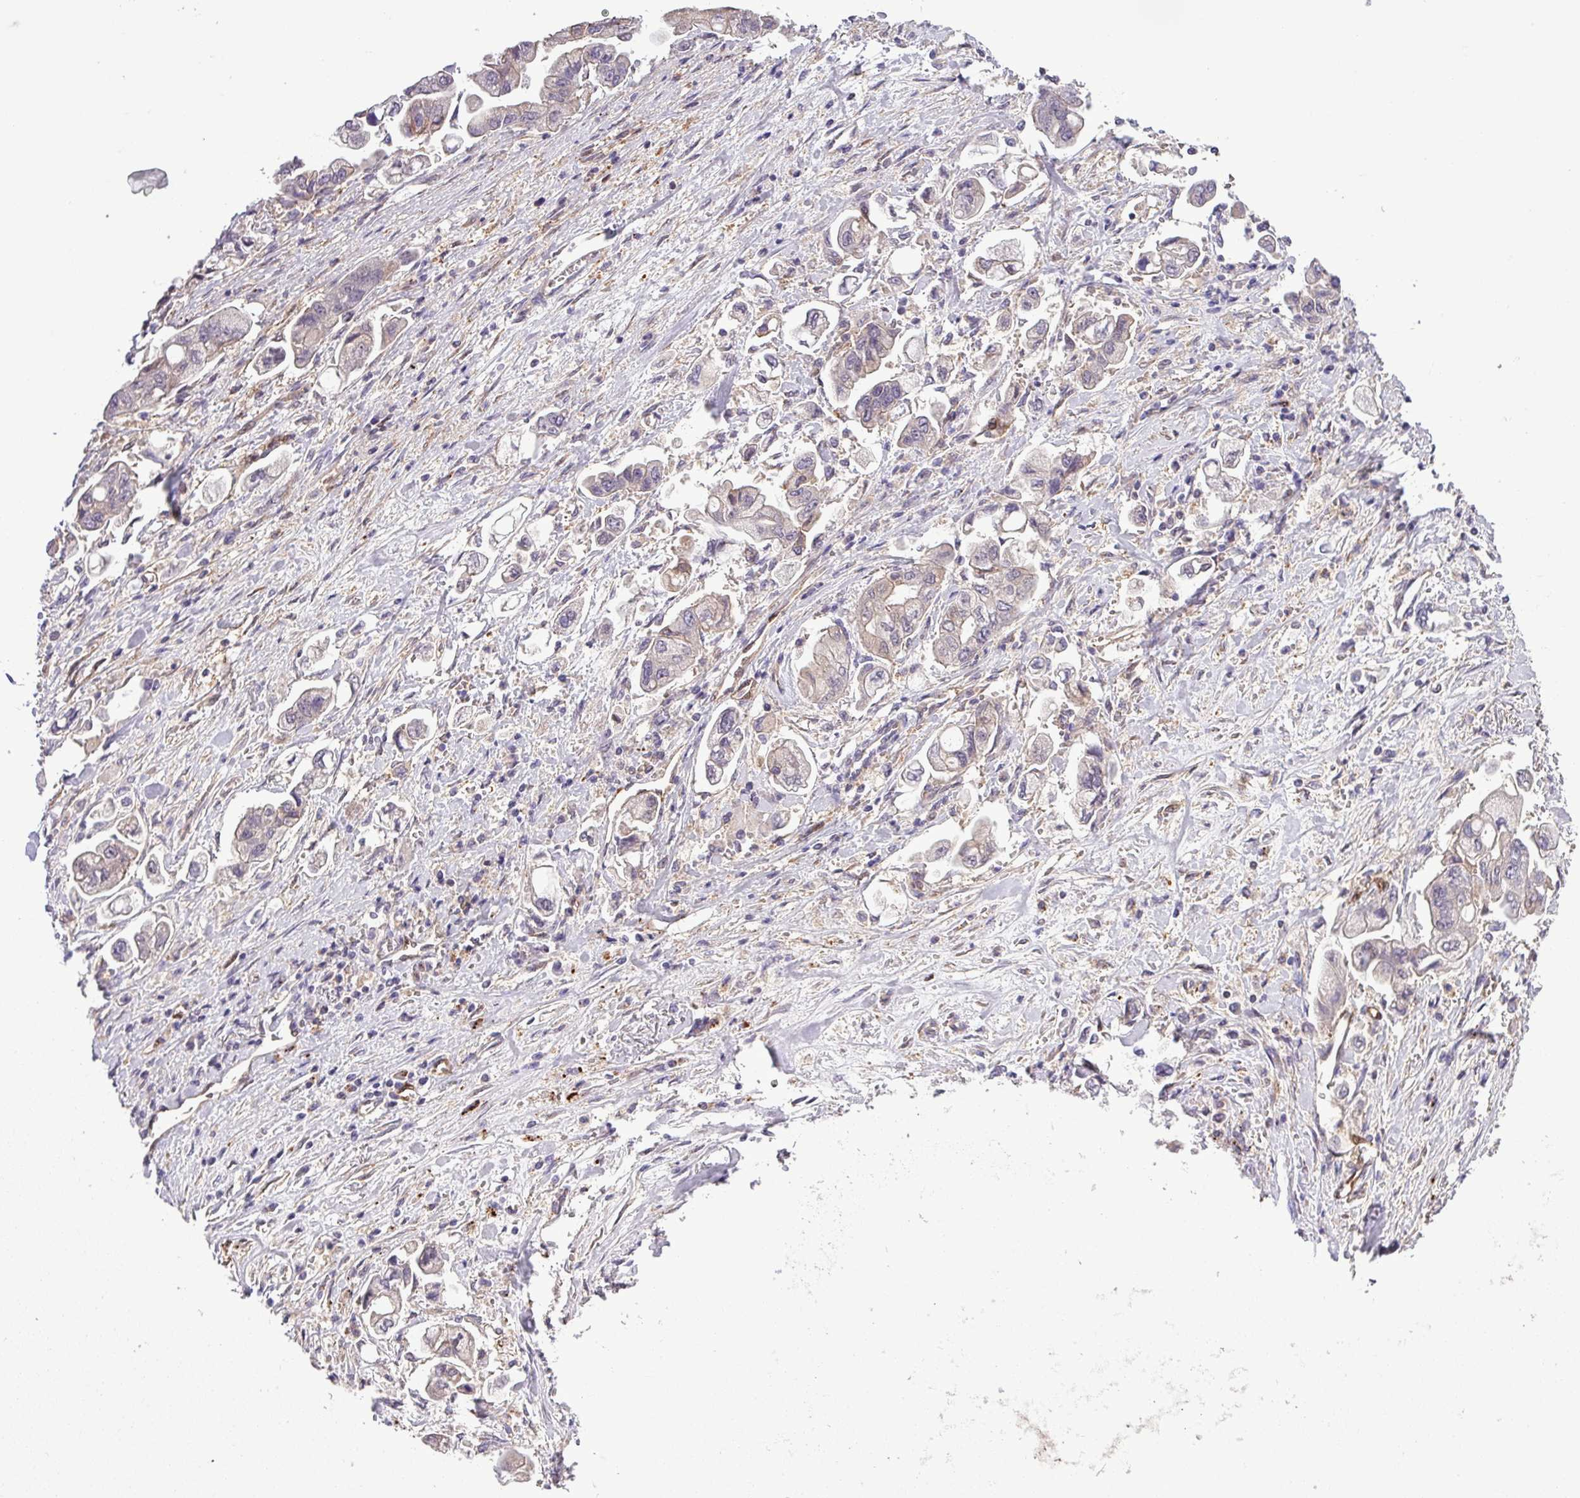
{"staining": {"intensity": "weak", "quantity": "<25%", "location": "cytoplasmic/membranous"}, "tissue": "stomach cancer", "cell_type": "Tumor cells", "image_type": "cancer", "snomed": [{"axis": "morphology", "description": "Adenocarcinoma, NOS"}, {"axis": "topography", "description": "Stomach"}], "caption": "Immunohistochemical staining of stomach adenocarcinoma shows no significant expression in tumor cells.", "gene": "CARHSP1", "patient": {"sex": "male", "age": 62}}